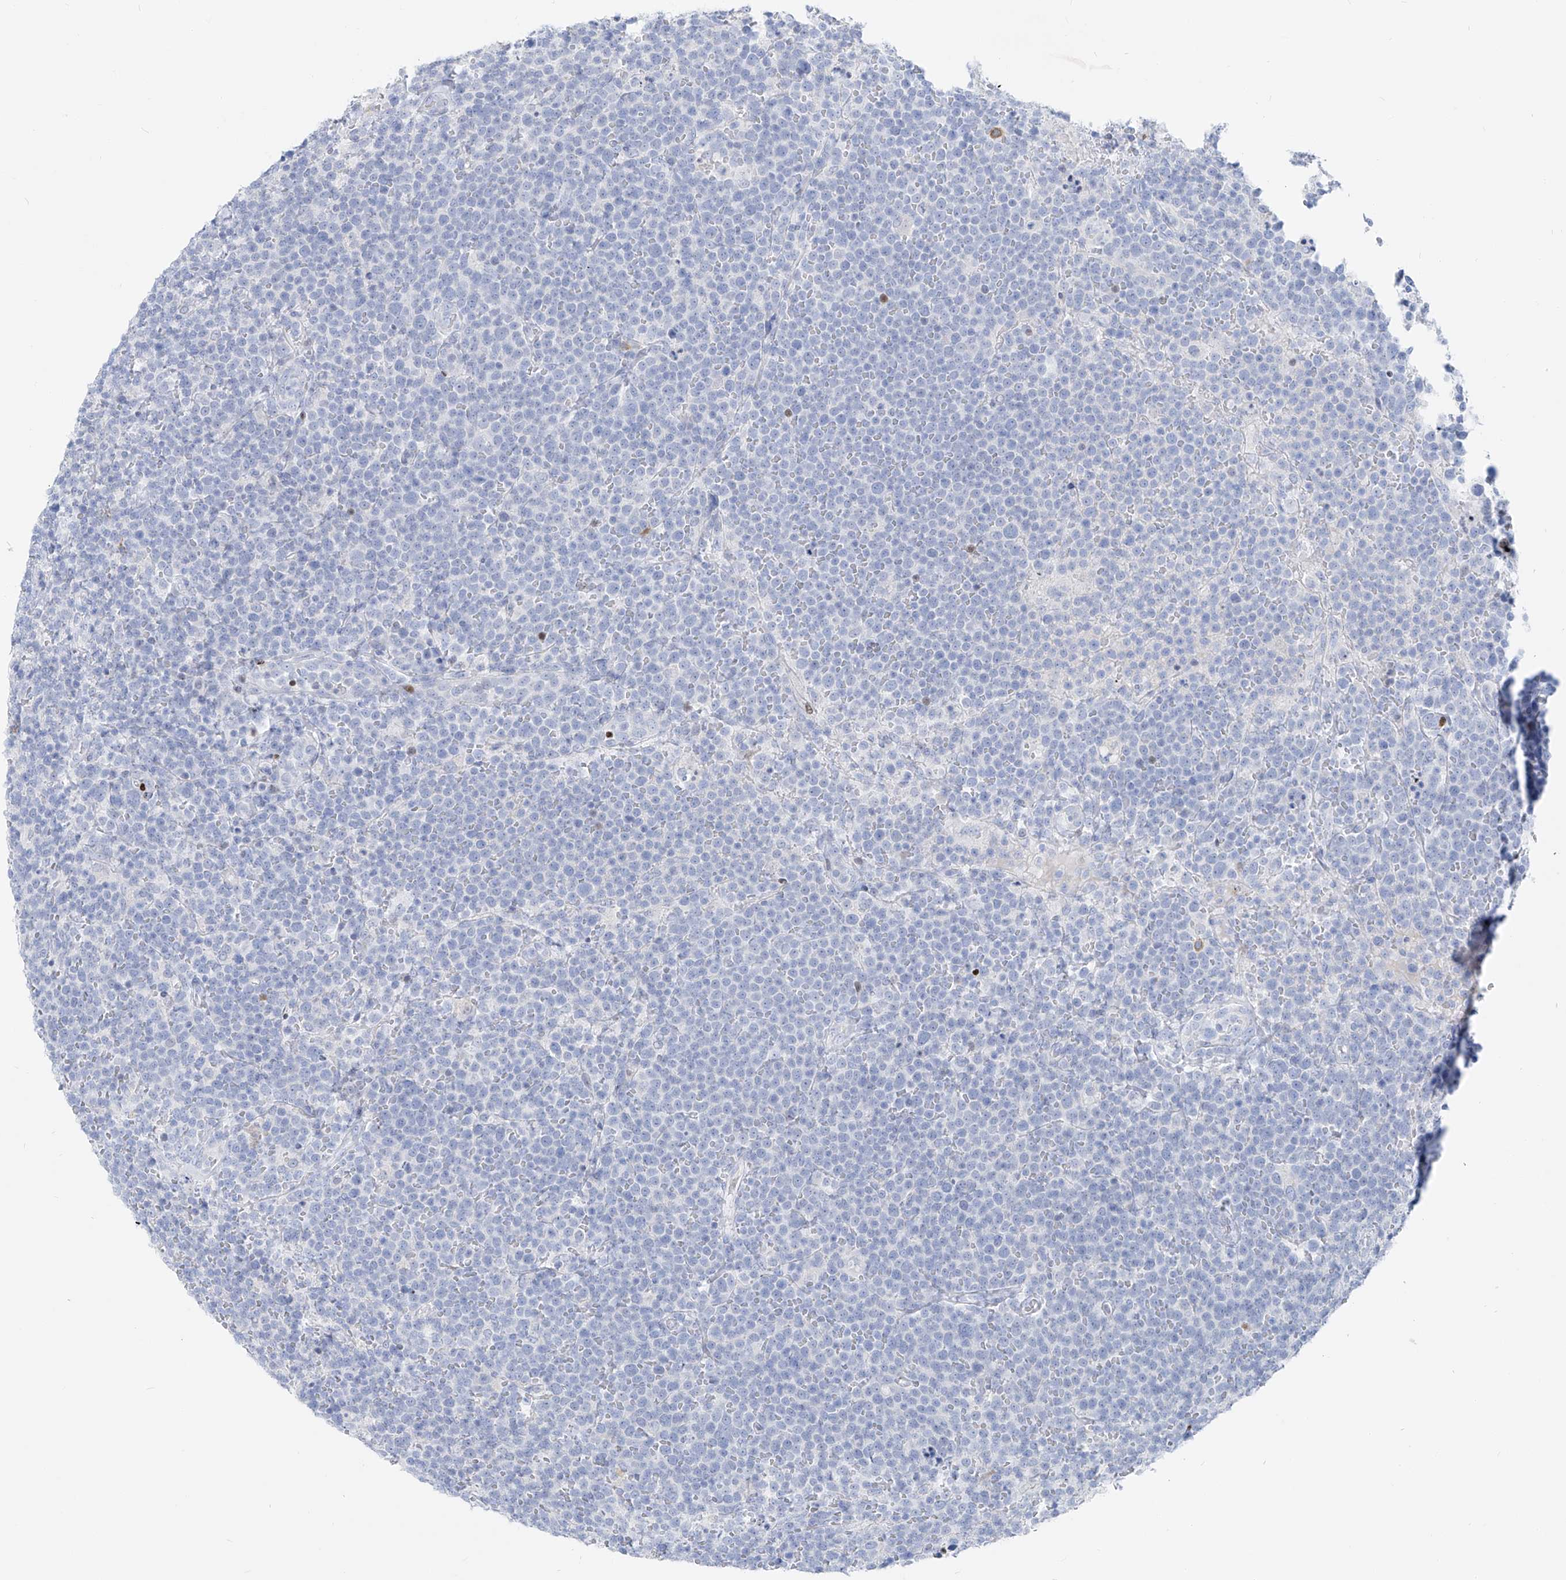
{"staining": {"intensity": "negative", "quantity": "none", "location": "none"}, "tissue": "lymphoma", "cell_type": "Tumor cells", "image_type": "cancer", "snomed": [{"axis": "morphology", "description": "Malignant lymphoma, non-Hodgkin's type, High grade"}, {"axis": "topography", "description": "Lymph node"}], "caption": "DAB (3,3'-diaminobenzidine) immunohistochemical staining of human high-grade malignant lymphoma, non-Hodgkin's type demonstrates no significant positivity in tumor cells.", "gene": "FRS3", "patient": {"sex": "male", "age": 61}}